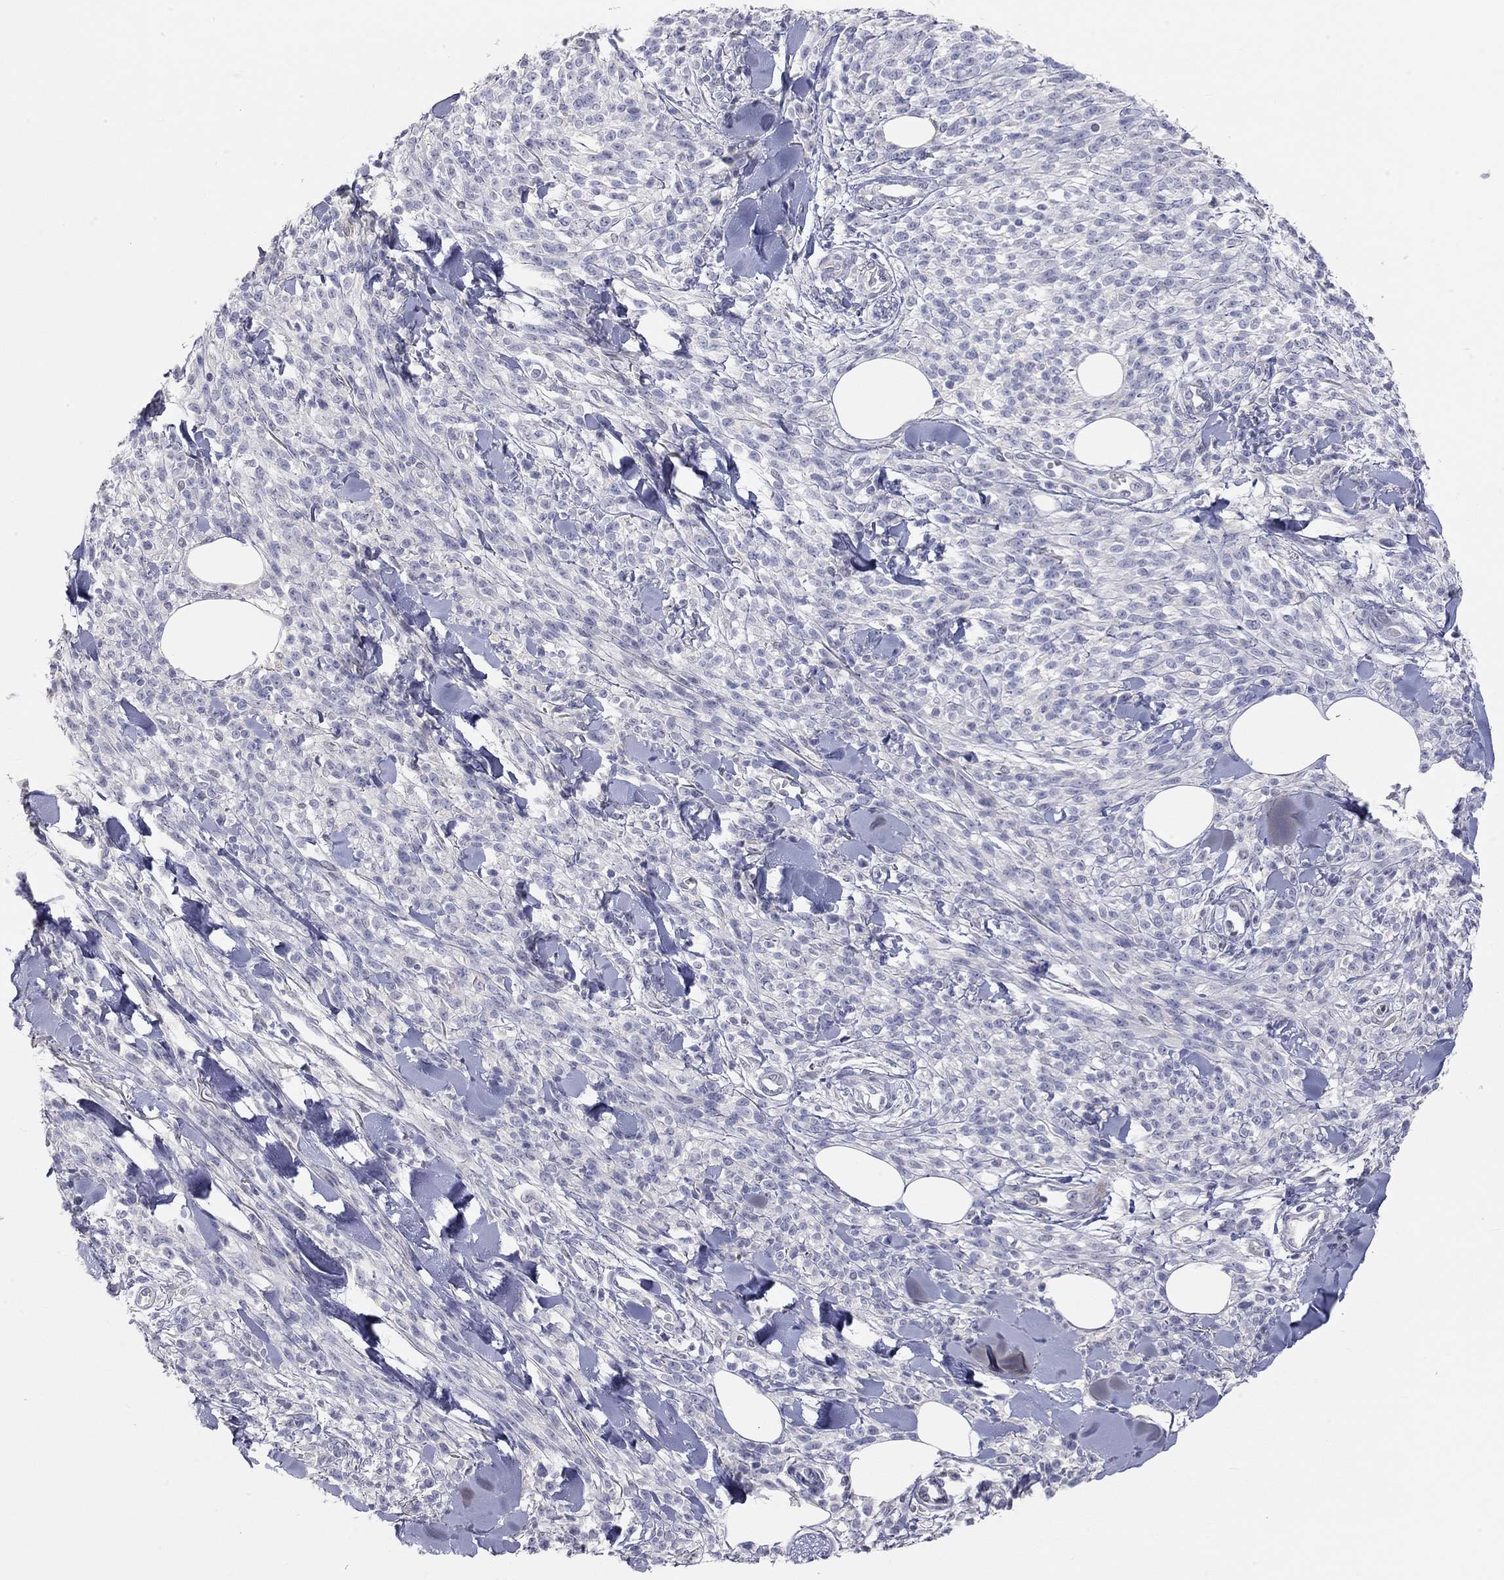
{"staining": {"intensity": "negative", "quantity": "none", "location": "none"}, "tissue": "melanoma", "cell_type": "Tumor cells", "image_type": "cancer", "snomed": [{"axis": "morphology", "description": "Malignant melanoma, NOS"}, {"axis": "topography", "description": "Skin"}, {"axis": "topography", "description": "Skin of trunk"}], "caption": "DAB immunohistochemical staining of melanoma demonstrates no significant expression in tumor cells.", "gene": "PAPSS2", "patient": {"sex": "male", "age": 74}}